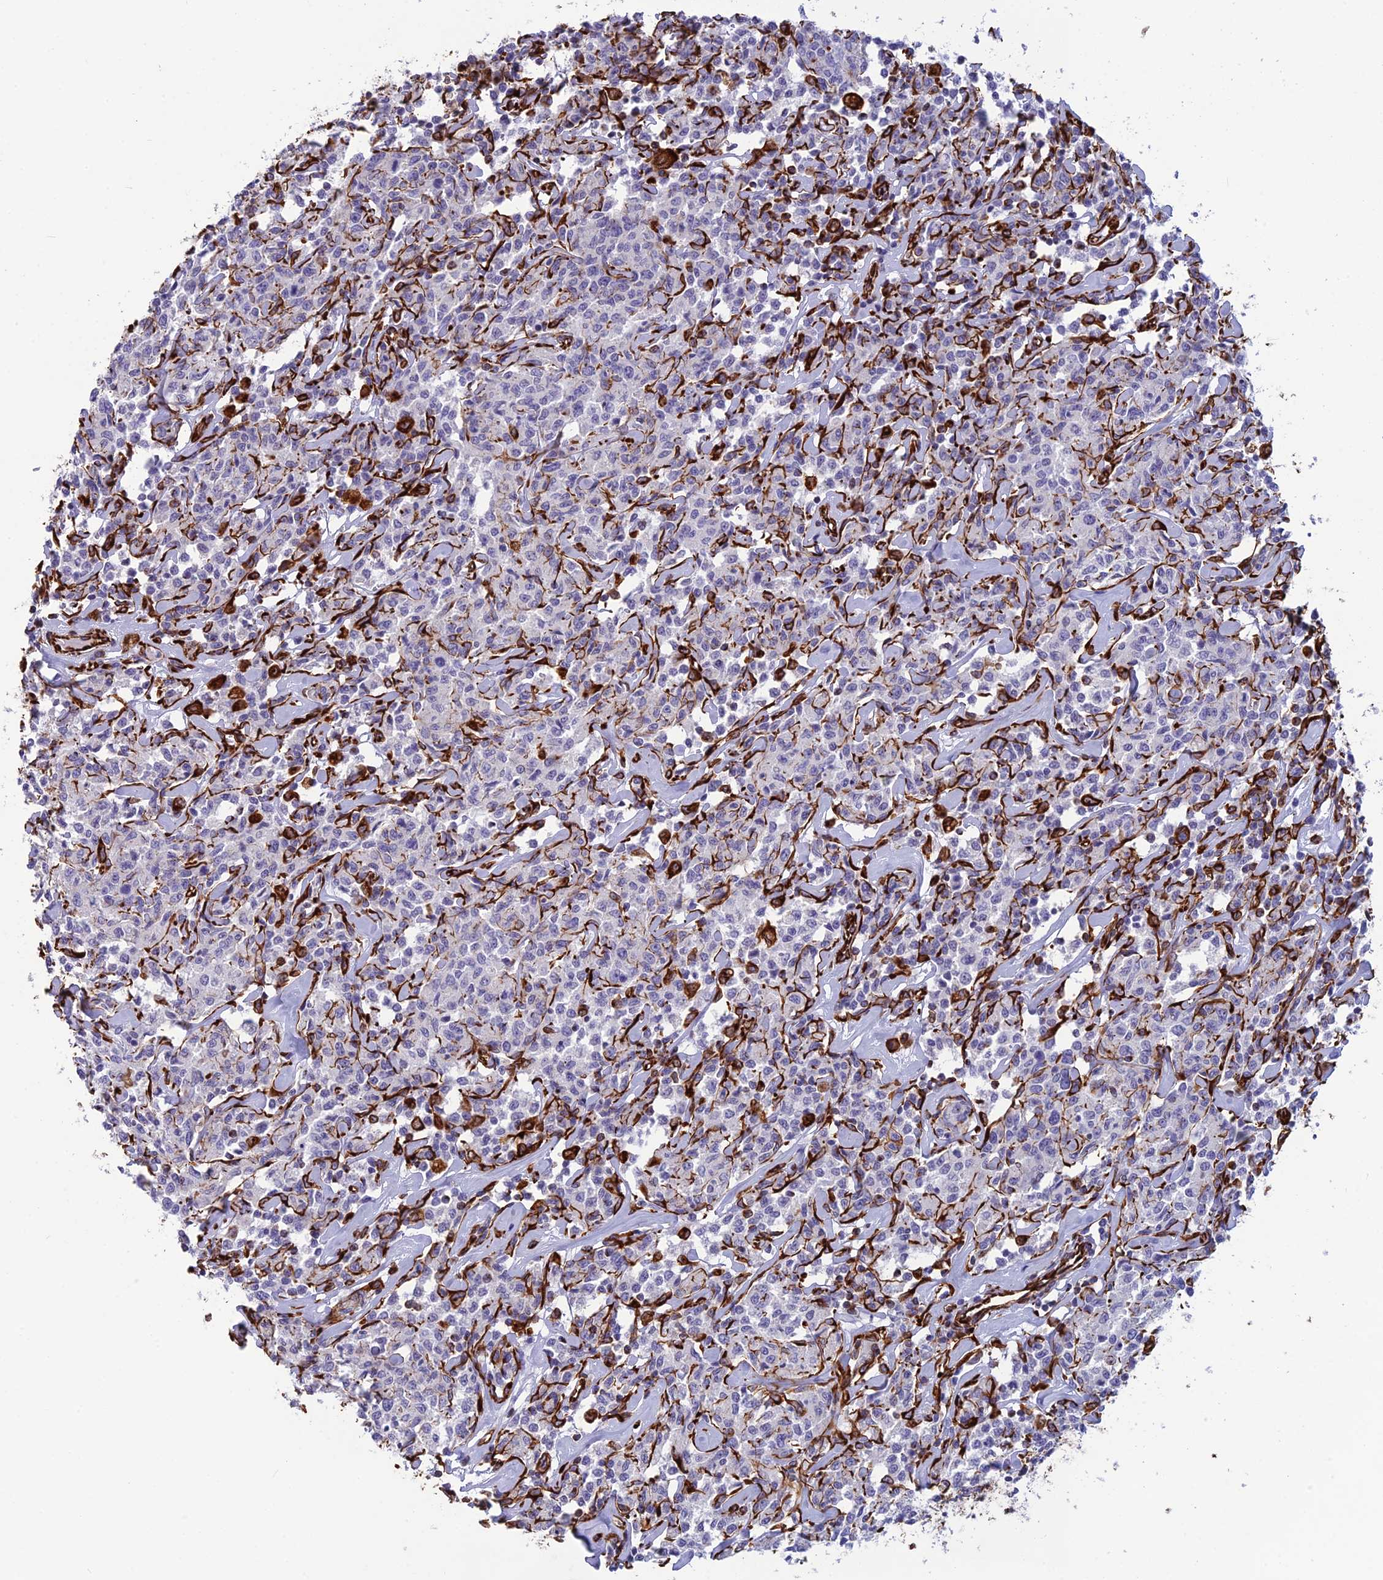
{"staining": {"intensity": "negative", "quantity": "none", "location": "none"}, "tissue": "lymphoma", "cell_type": "Tumor cells", "image_type": "cancer", "snomed": [{"axis": "morphology", "description": "Malignant lymphoma, non-Hodgkin's type, Low grade"}, {"axis": "topography", "description": "Small intestine"}], "caption": "High magnification brightfield microscopy of lymphoma stained with DAB (brown) and counterstained with hematoxylin (blue): tumor cells show no significant staining. (Stains: DAB immunohistochemistry with hematoxylin counter stain, Microscopy: brightfield microscopy at high magnification).", "gene": "FBXL20", "patient": {"sex": "female", "age": 59}}